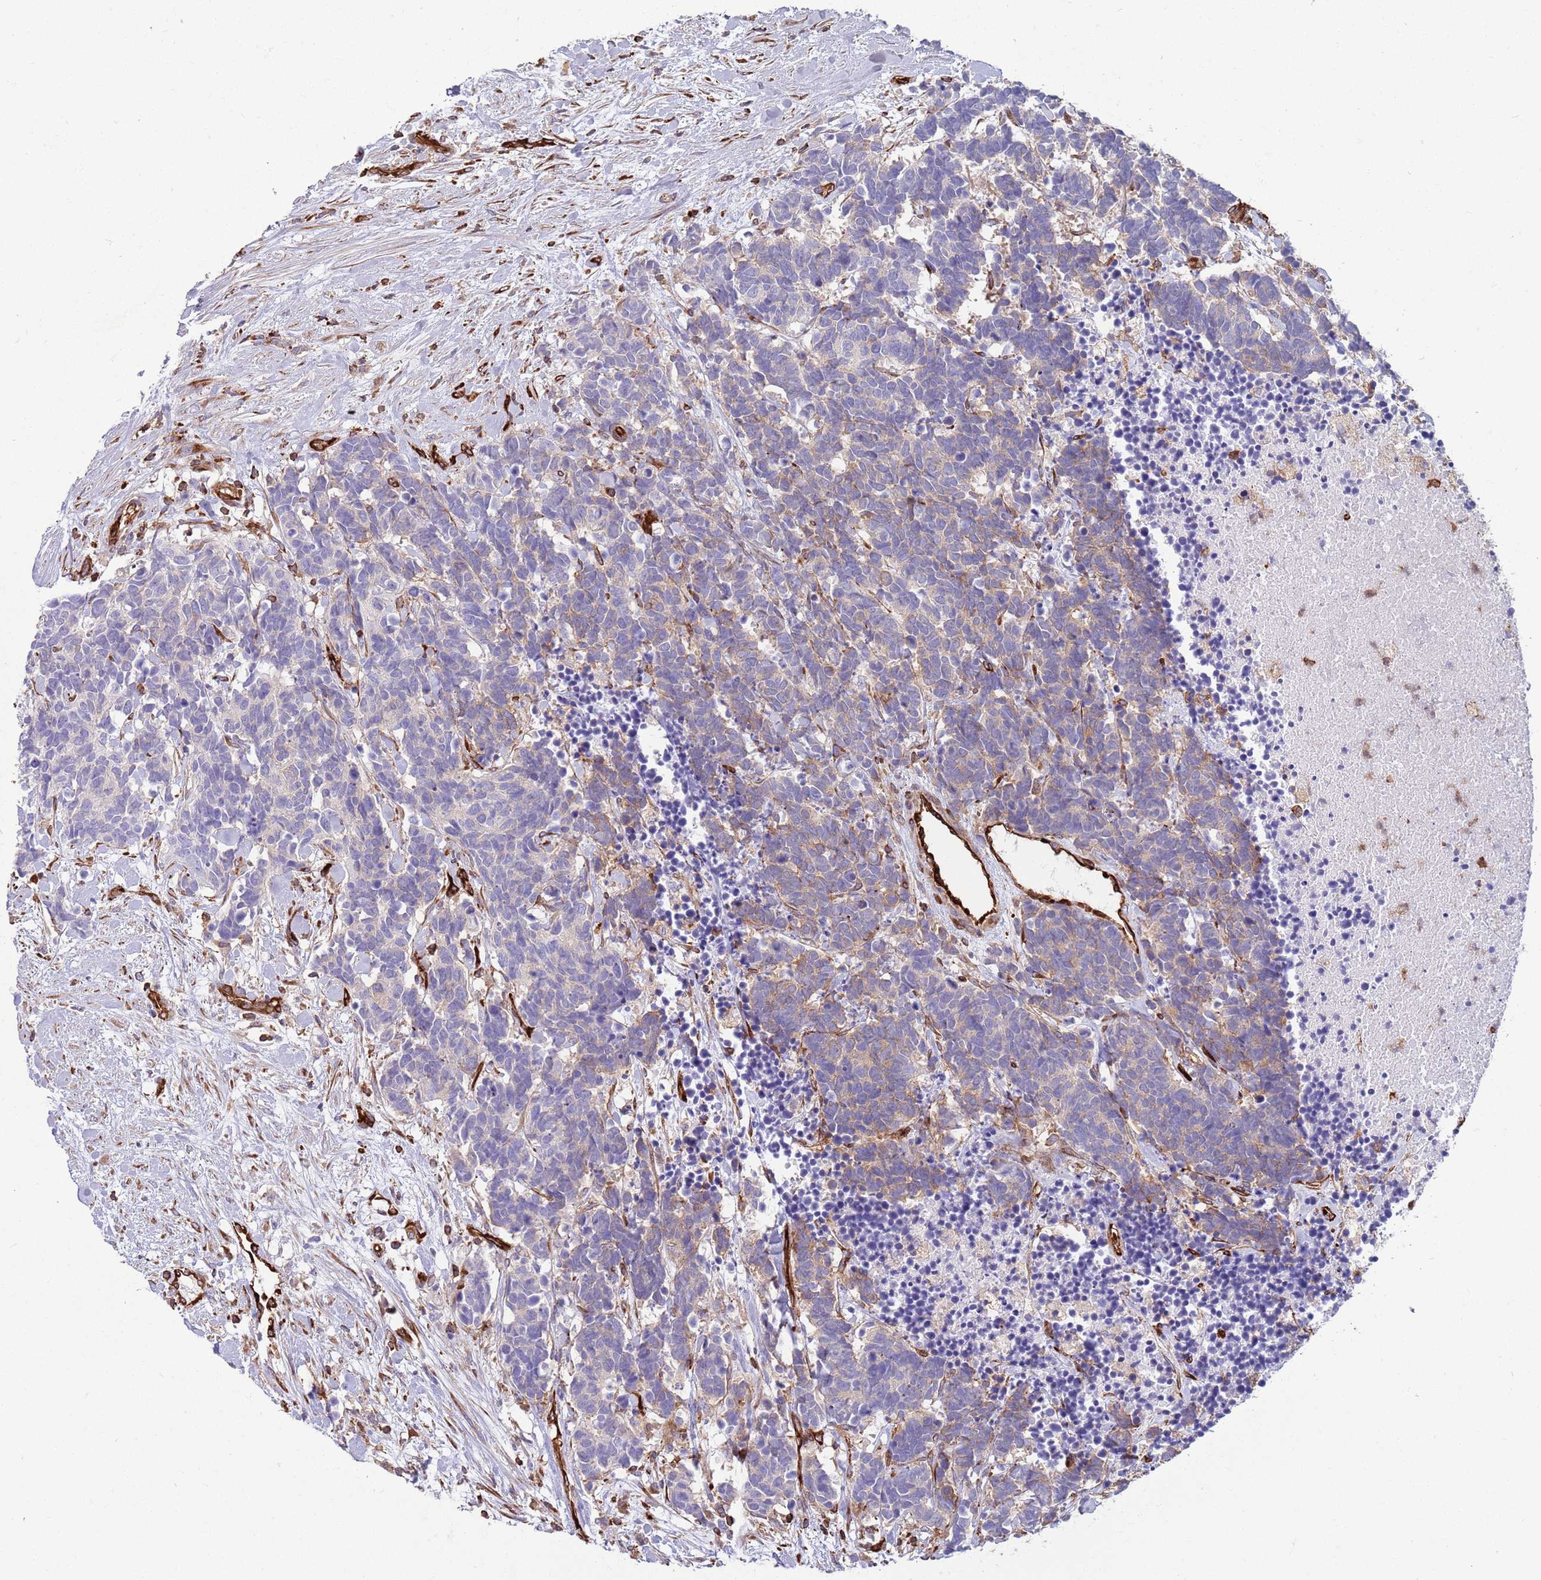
{"staining": {"intensity": "weak", "quantity": "<25%", "location": "cytoplasmic/membranous"}, "tissue": "carcinoid", "cell_type": "Tumor cells", "image_type": "cancer", "snomed": [{"axis": "morphology", "description": "Carcinoma, NOS"}, {"axis": "morphology", "description": "Carcinoid, malignant, NOS"}, {"axis": "topography", "description": "Prostate"}], "caption": "This is a photomicrograph of IHC staining of carcinoid, which shows no positivity in tumor cells. (DAB (3,3'-diaminobenzidine) IHC visualized using brightfield microscopy, high magnification).", "gene": "KBTBD7", "patient": {"sex": "male", "age": 57}}